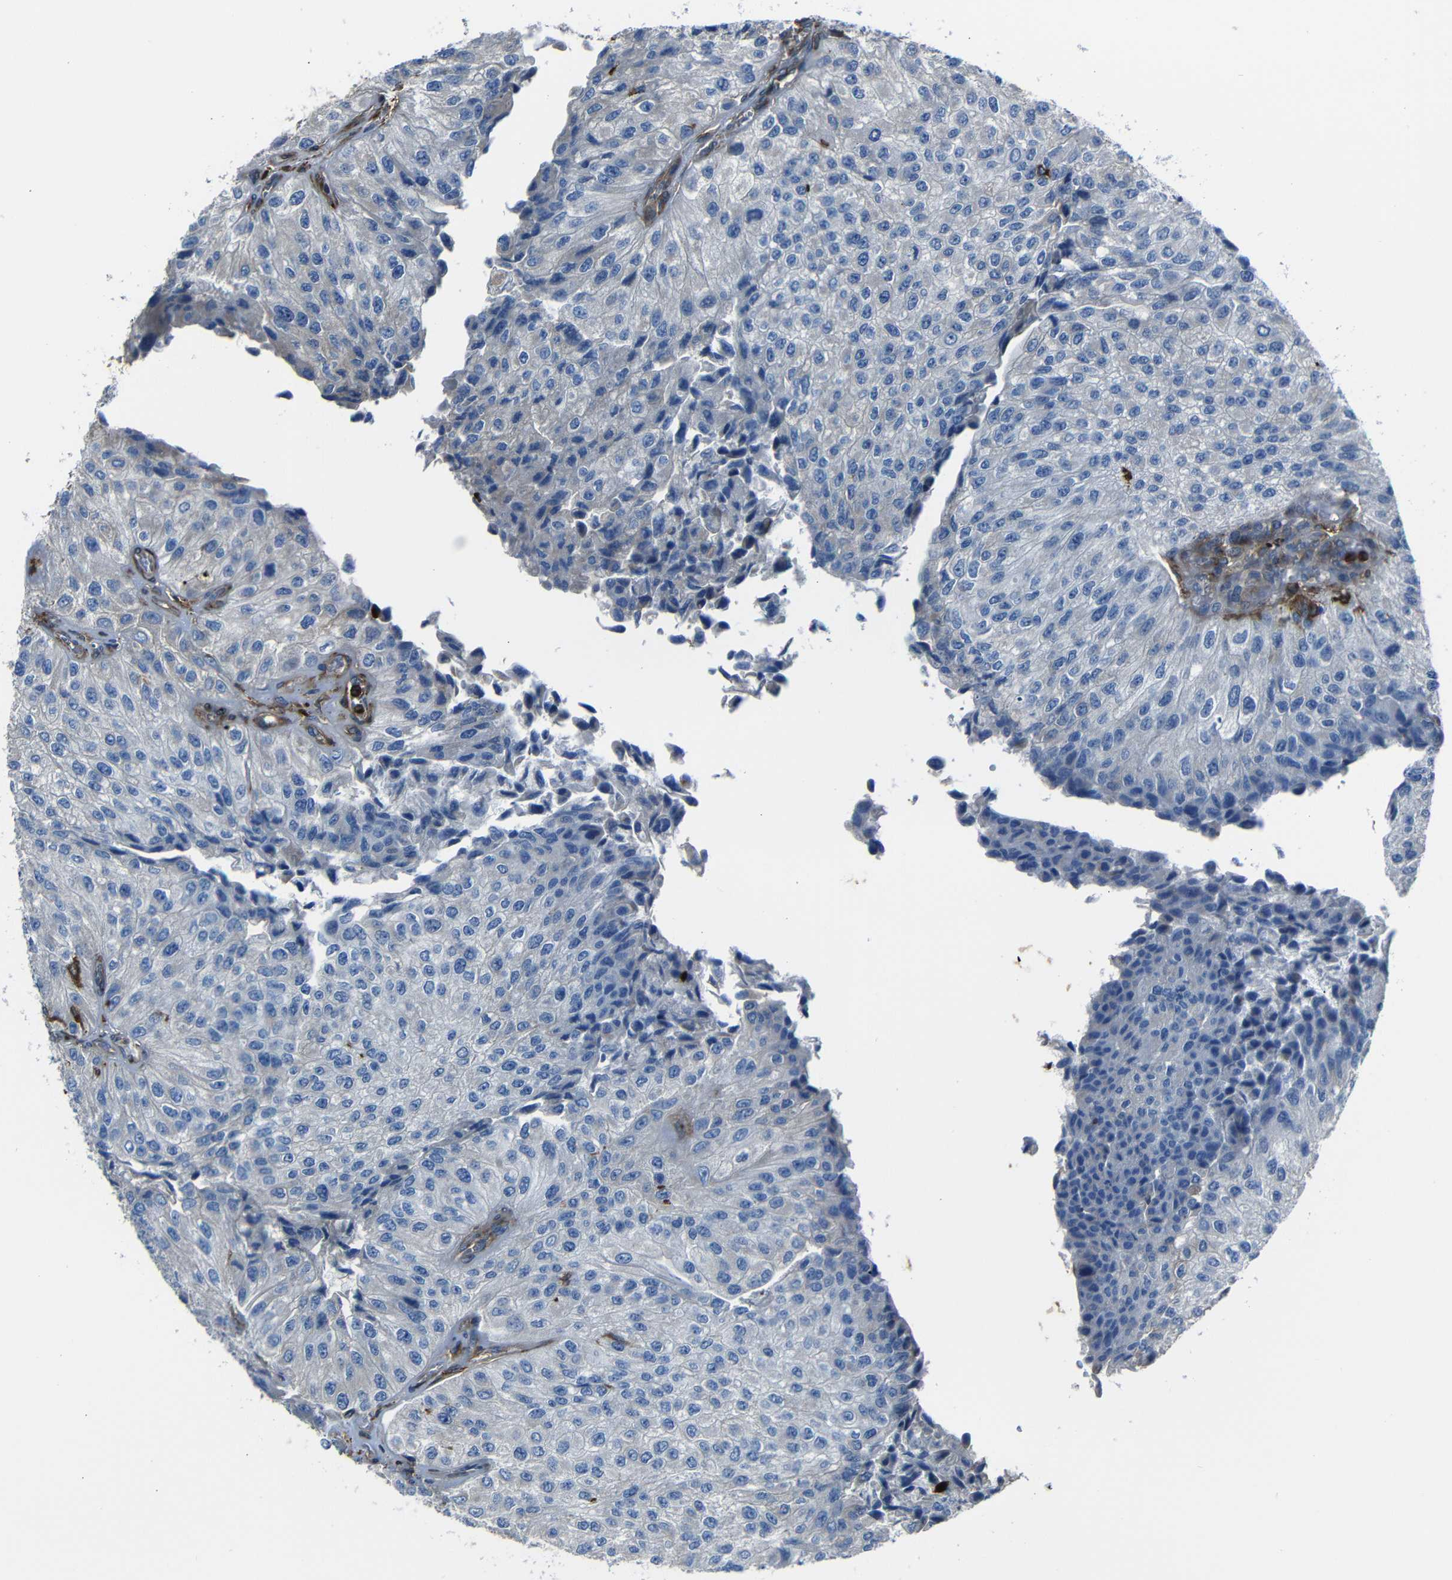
{"staining": {"intensity": "negative", "quantity": "none", "location": "none"}, "tissue": "urothelial cancer", "cell_type": "Tumor cells", "image_type": "cancer", "snomed": [{"axis": "morphology", "description": "Urothelial carcinoma, High grade"}, {"axis": "topography", "description": "Kidney"}, {"axis": "topography", "description": "Urinary bladder"}], "caption": "Tumor cells show no significant protein staining in urothelial carcinoma (high-grade). (Immunohistochemistry, brightfield microscopy, high magnification).", "gene": "ADGRE5", "patient": {"sex": "male", "age": 77}}